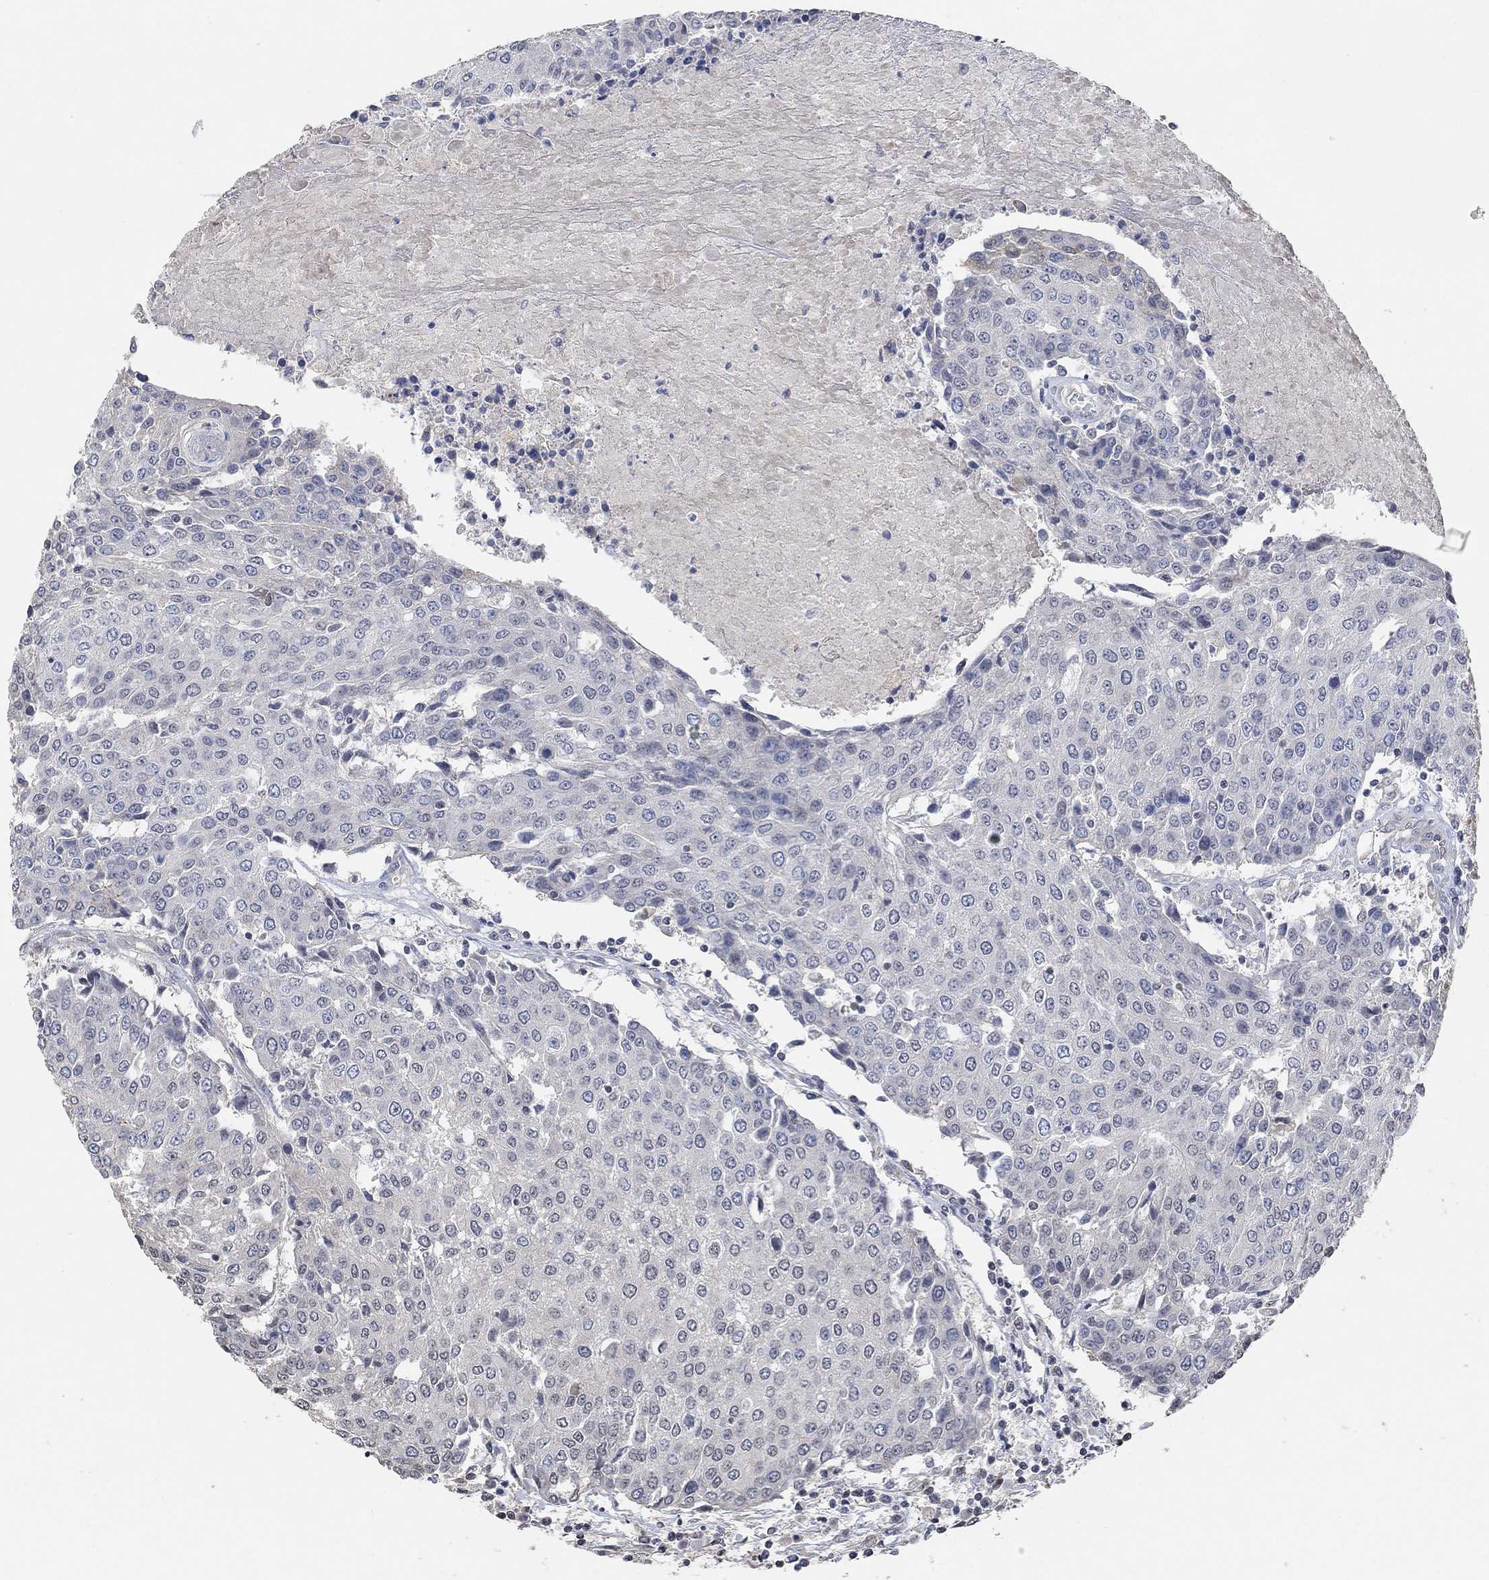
{"staining": {"intensity": "negative", "quantity": "none", "location": "none"}, "tissue": "urothelial cancer", "cell_type": "Tumor cells", "image_type": "cancer", "snomed": [{"axis": "morphology", "description": "Urothelial carcinoma, High grade"}, {"axis": "topography", "description": "Urinary bladder"}], "caption": "Immunohistochemical staining of human high-grade urothelial carcinoma shows no significant staining in tumor cells.", "gene": "UNC5B", "patient": {"sex": "female", "age": 85}}